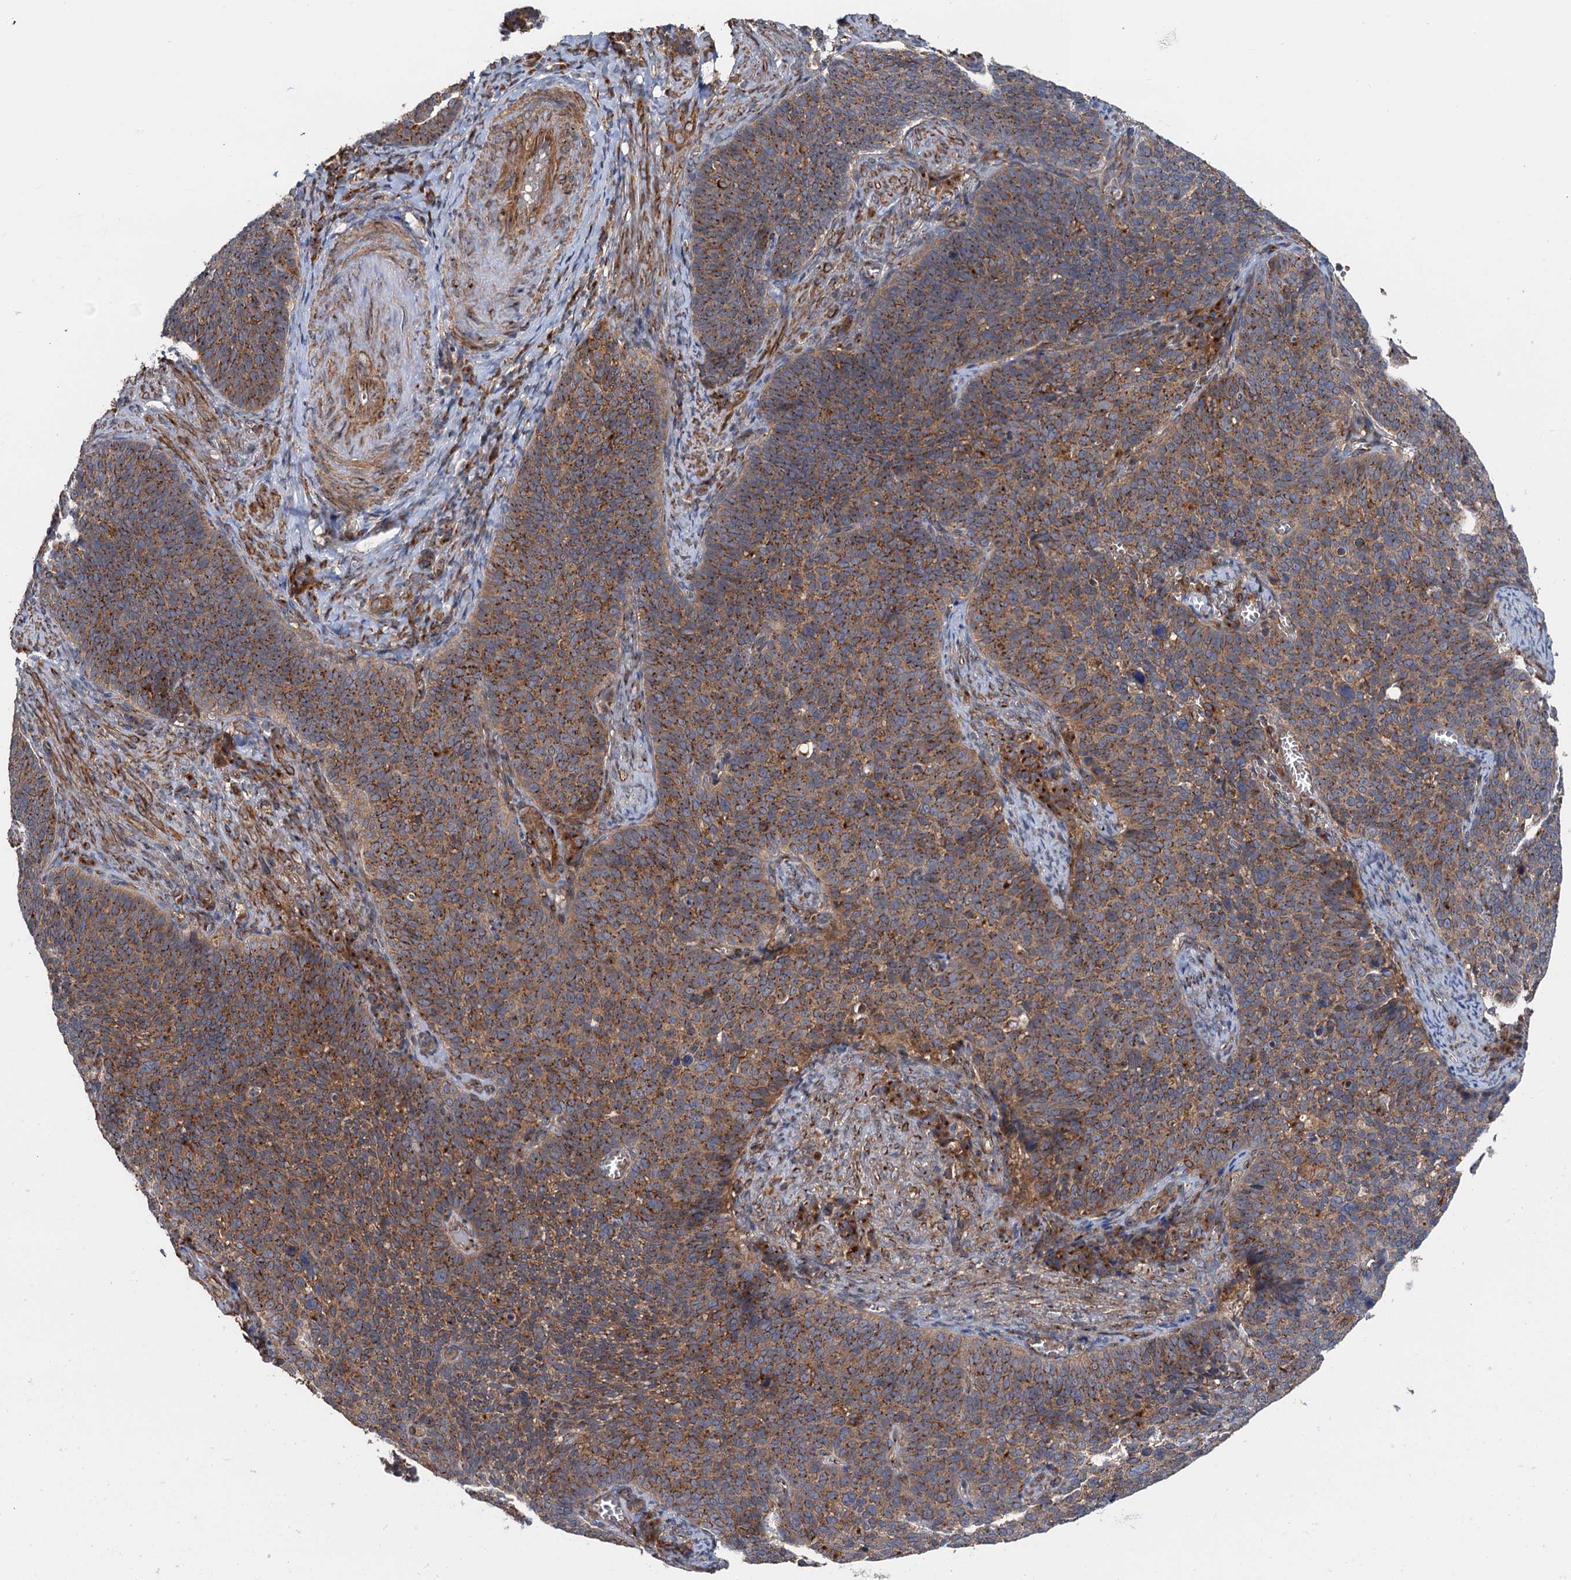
{"staining": {"intensity": "strong", "quantity": ">75%", "location": "cytoplasmic/membranous"}, "tissue": "cervical cancer", "cell_type": "Tumor cells", "image_type": "cancer", "snomed": [{"axis": "morphology", "description": "Normal tissue, NOS"}, {"axis": "morphology", "description": "Squamous cell carcinoma, NOS"}, {"axis": "topography", "description": "Cervix"}], "caption": "A high amount of strong cytoplasmic/membranous positivity is seen in approximately >75% of tumor cells in cervical cancer tissue.", "gene": "ANKRD26", "patient": {"sex": "female", "age": 39}}